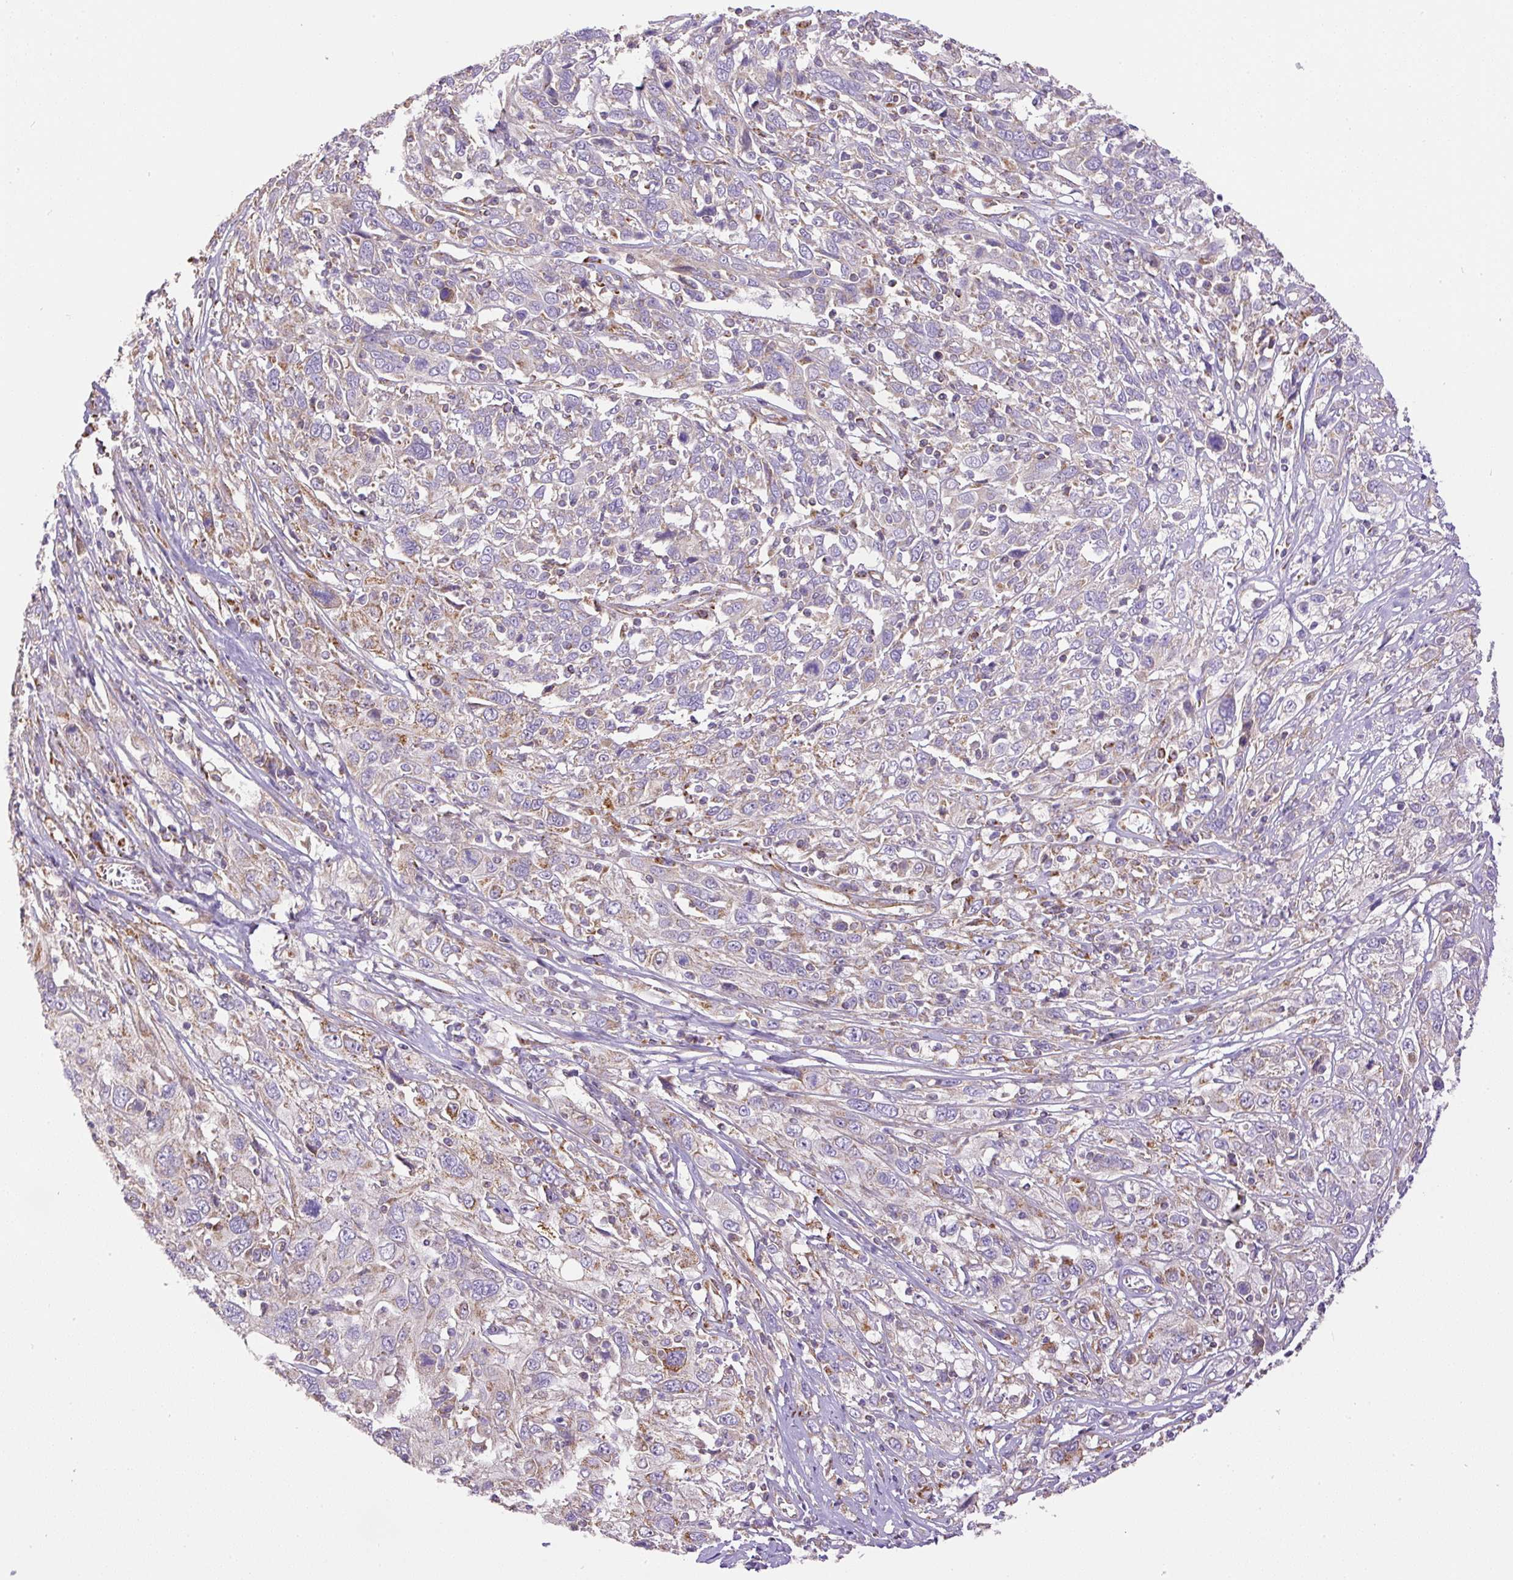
{"staining": {"intensity": "weak", "quantity": "<25%", "location": "cytoplasmic/membranous"}, "tissue": "cervical cancer", "cell_type": "Tumor cells", "image_type": "cancer", "snomed": [{"axis": "morphology", "description": "Squamous cell carcinoma, NOS"}, {"axis": "topography", "description": "Cervix"}], "caption": "IHC micrograph of human cervical cancer (squamous cell carcinoma) stained for a protein (brown), which reveals no positivity in tumor cells.", "gene": "NDUFAF2", "patient": {"sex": "female", "age": 46}}